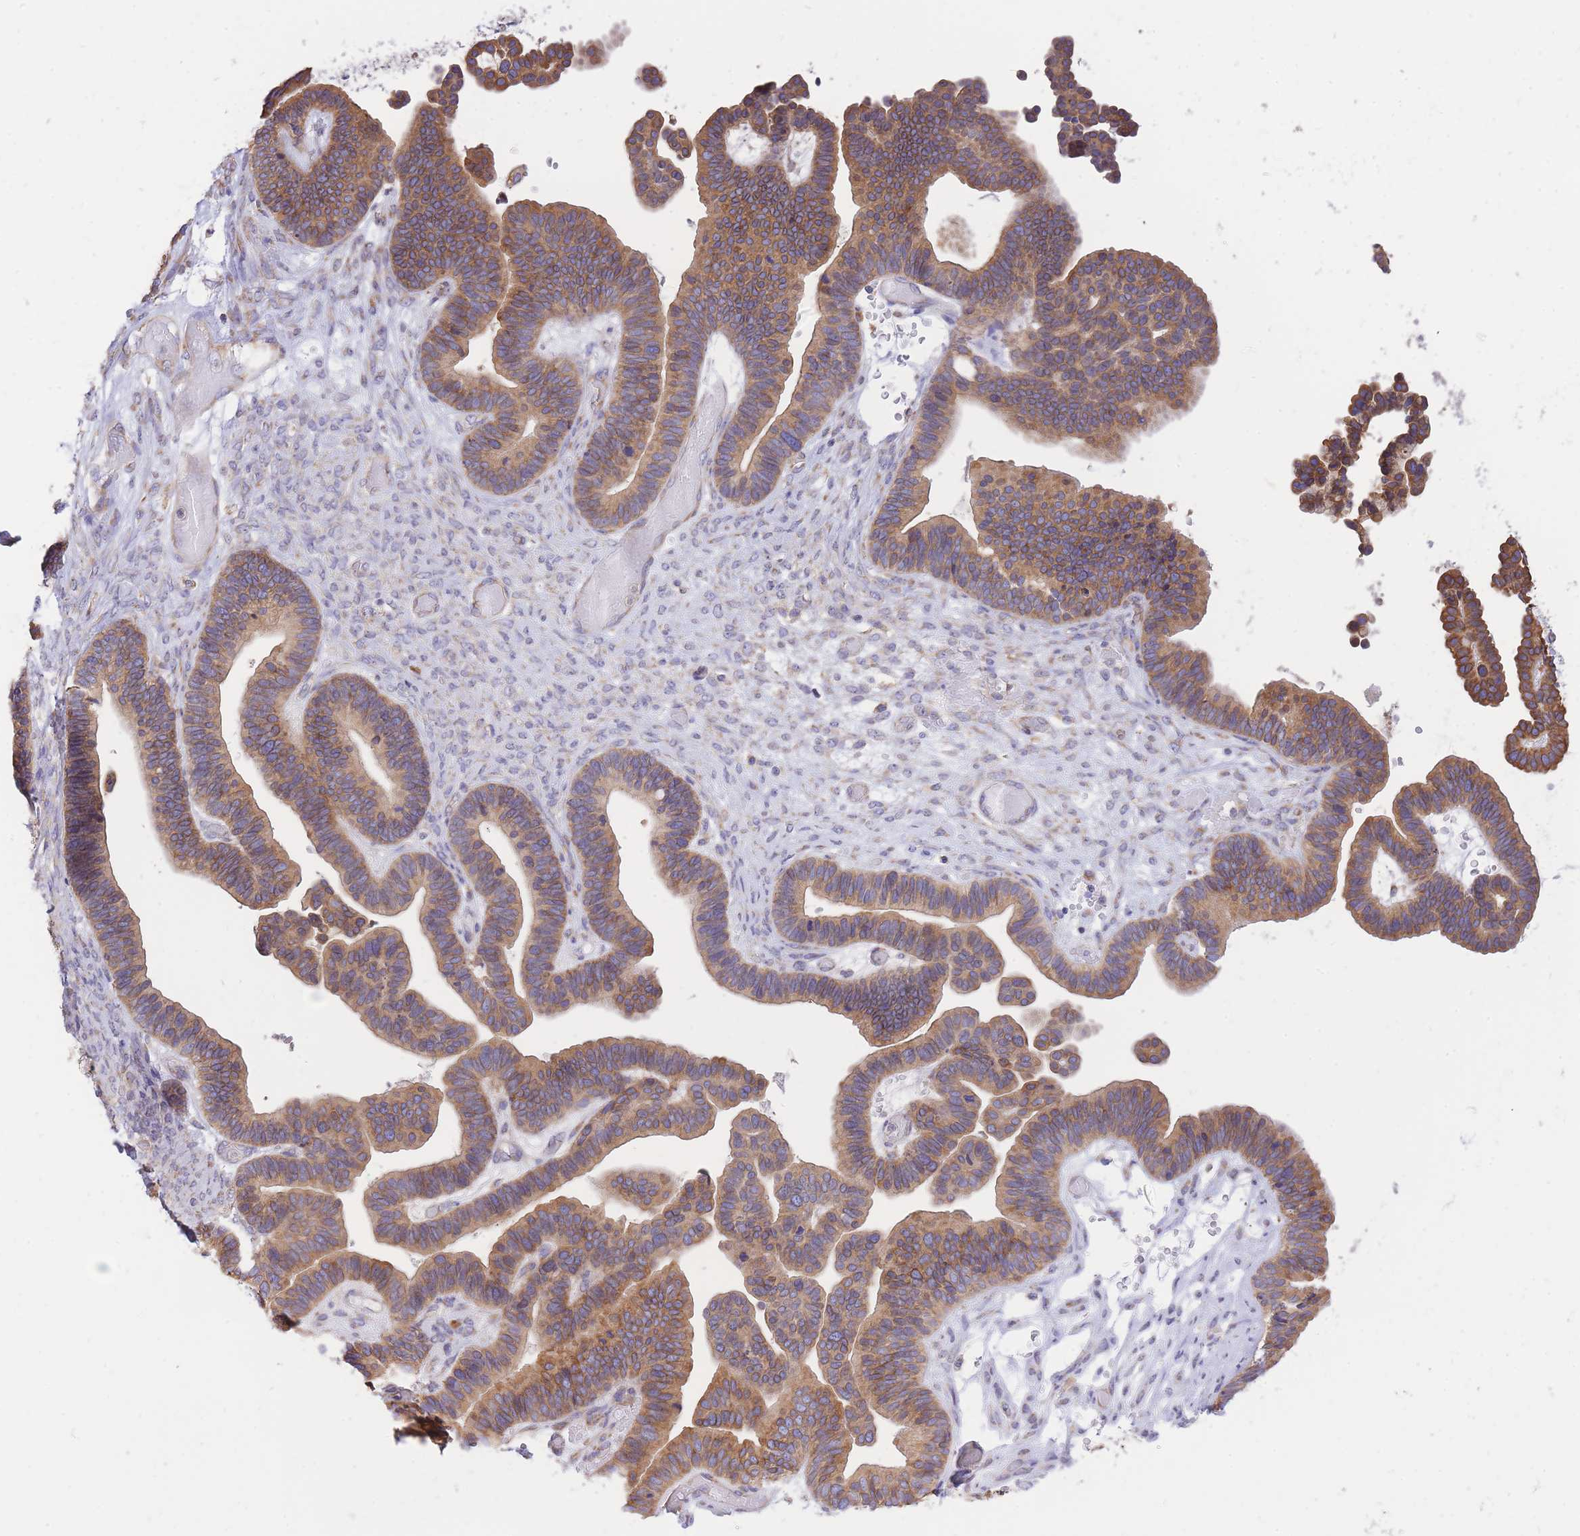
{"staining": {"intensity": "moderate", "quantity": ">75%", "location": "cytoplasmic/membranous"}, "tissue": "ovarian cancer", "cell_type": "Tumor cells", "image_type": "cancer", "snomed": [{"axis": "morphology", "description": "Cystadenocarcinoma, serous, NOS"}, {"axis": "topography", "description": "Ovary"}], "caption": "Immunohistochemical staining of ovarian cancer (serous cystadenocarcinoma) demonstrates moderate cytoplasmic/membranous protein positivity in approximately >75% of tumor cells.", "gene": "GBP7", "patient": {"sex": "female", "age": 56}}